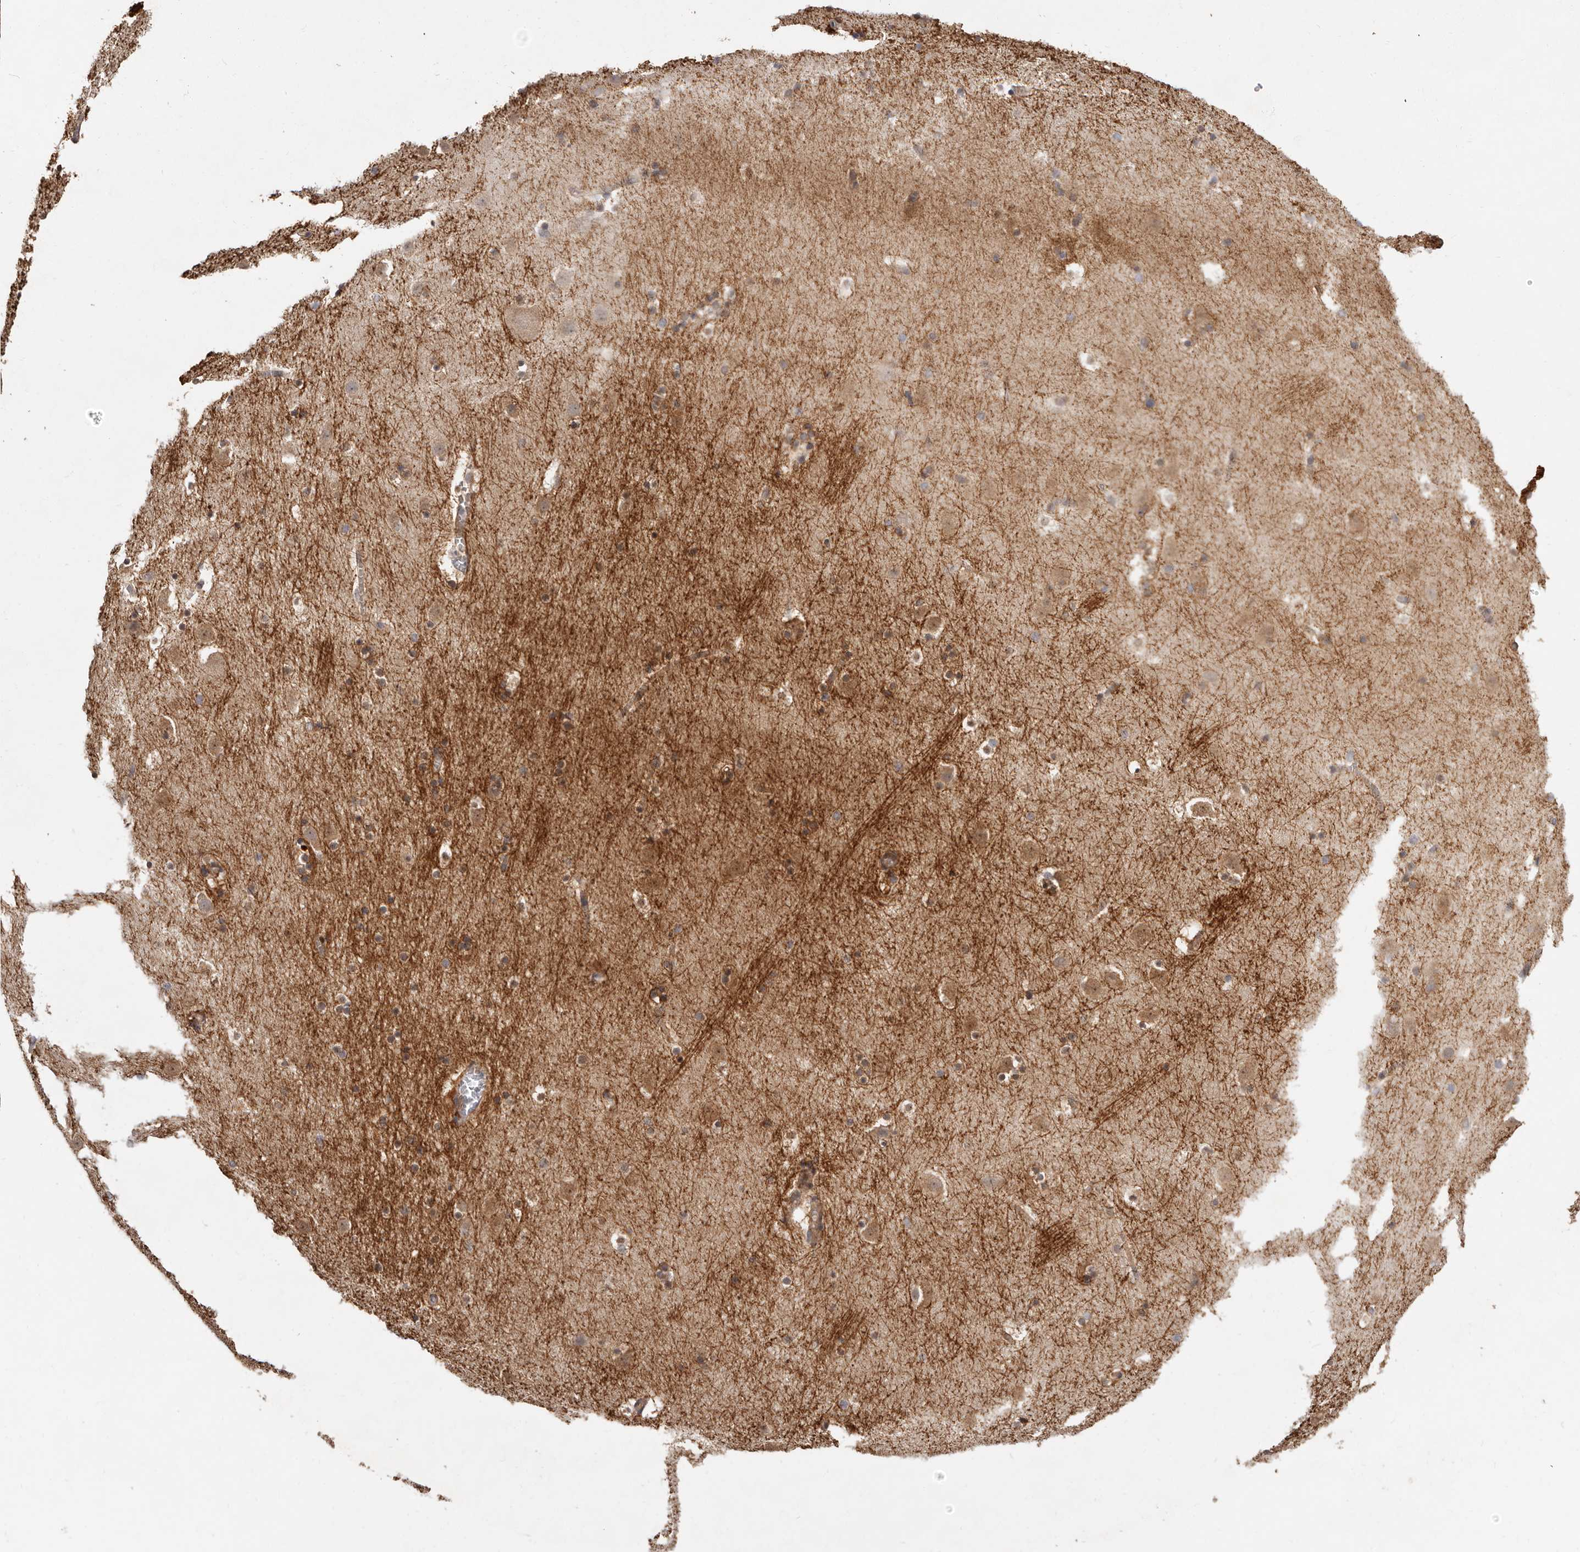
{"staining": {"intensity": "moderate", "quantity": ">75%", "location": "cytoplasmic/membranous"}, "tissue": "caudate", "cell_type": "Glial cells", "image_type": "normal", "snomed": [{"axis": "morphology", "description": "Normal tissue, NOS"}, {"axis": "topography", "description": "Lateral ventricle wall"}], "caption": "Moderate cytoplasmic/membranous positivity for a protein is appreciated in about >75% of glial cells of benign caudate using immunohistochemistry (IHC).", "gene": "SBDS", "patient": {"sex": "male", "age": 45}}